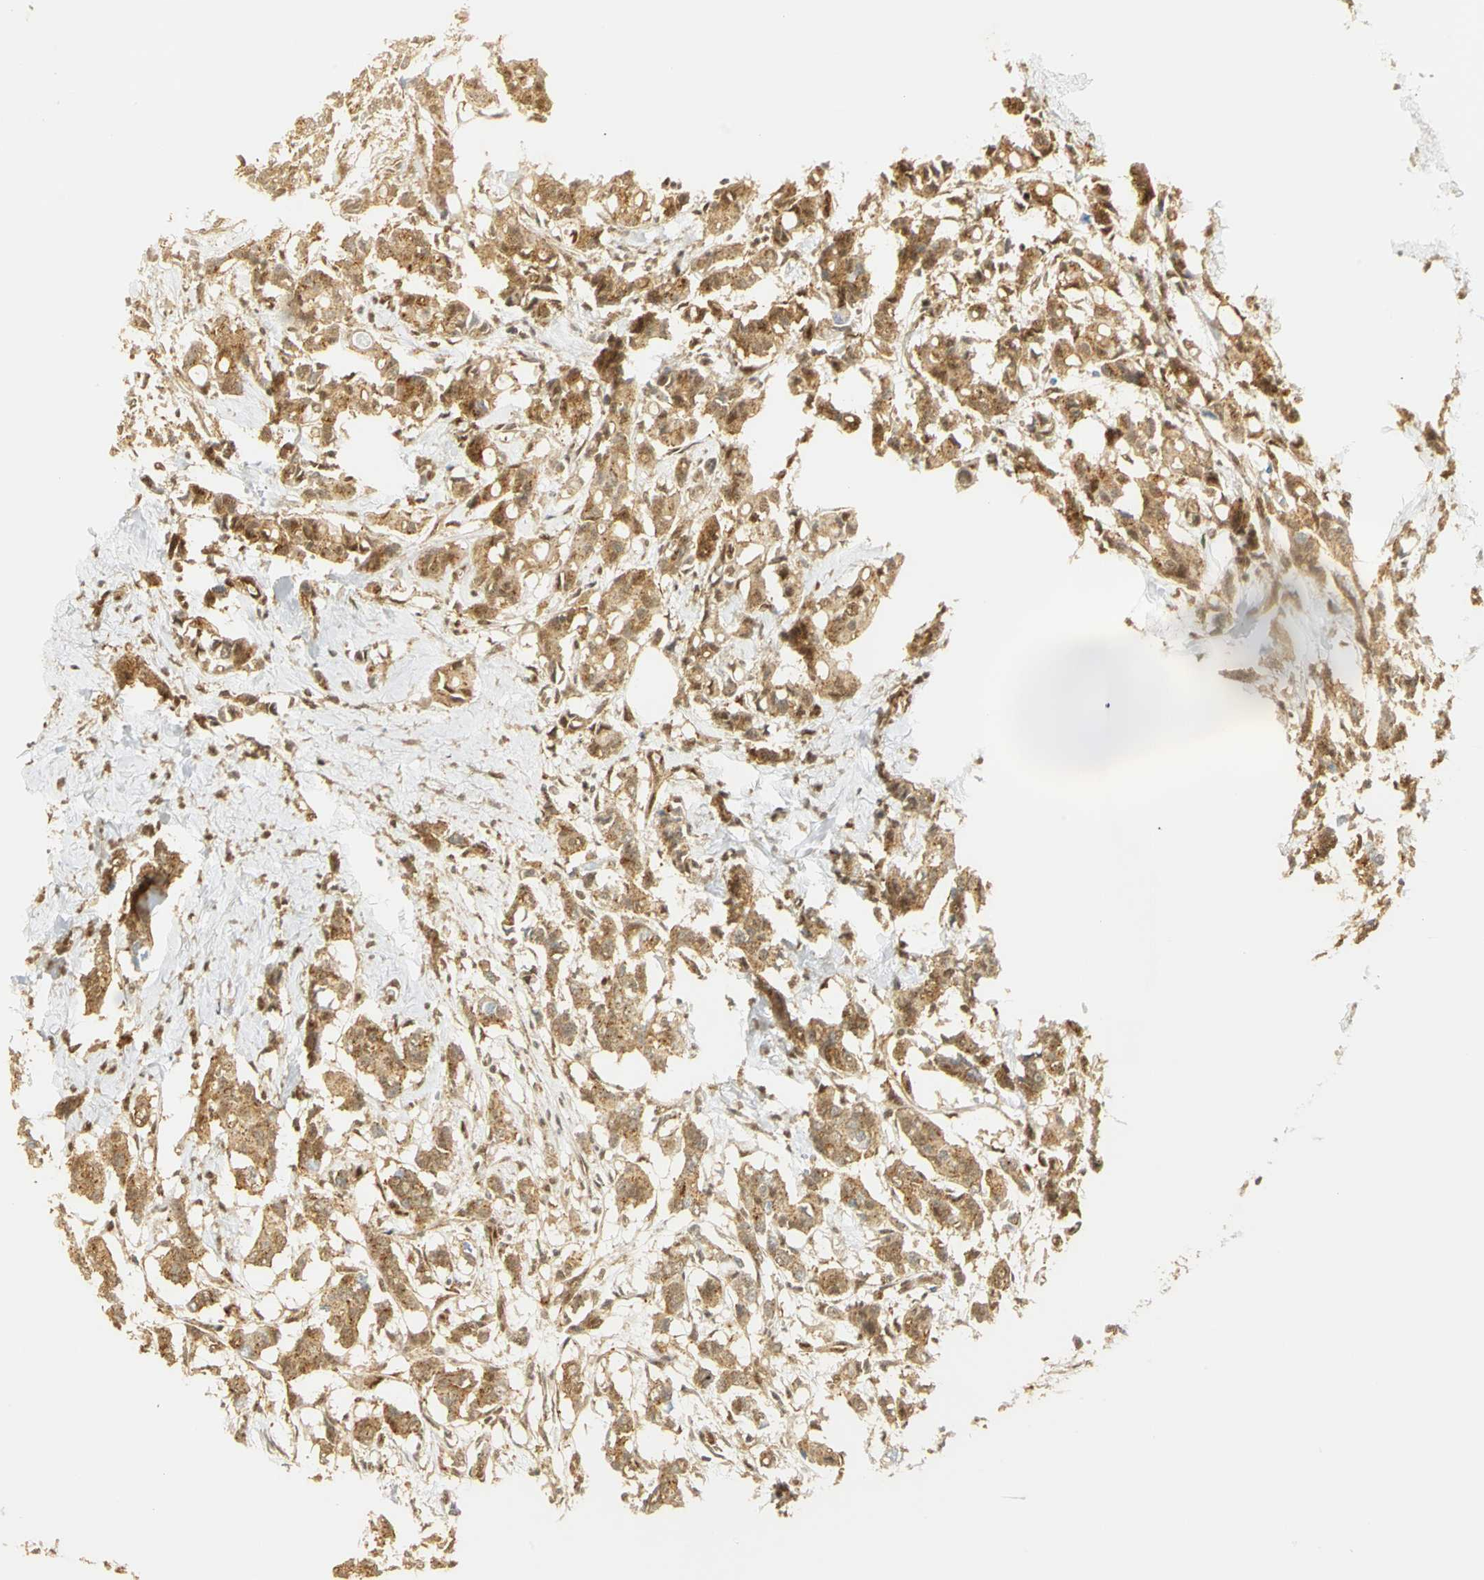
{"staining": {"intensity": "strong", "quantity": ">75%", "location": "cytoplasmic/membranous"}, "tissue": "breast cancer", "cell_type": "Tumor cells", "image_type": "cancer", "snomed": [{"axis": "morphology", "description": "Duct carcinoma"}, {"axis": "topography", "description": "Breast"}], "caption": "Immunohistochemical staining of human invasive ductal carcinoma (breast) reveals strong cytoplasmic/membranous protein staining in about >75% of tumor cells.", "gene": "DDX5", "patient": {"sex": "female", "age": 84}}